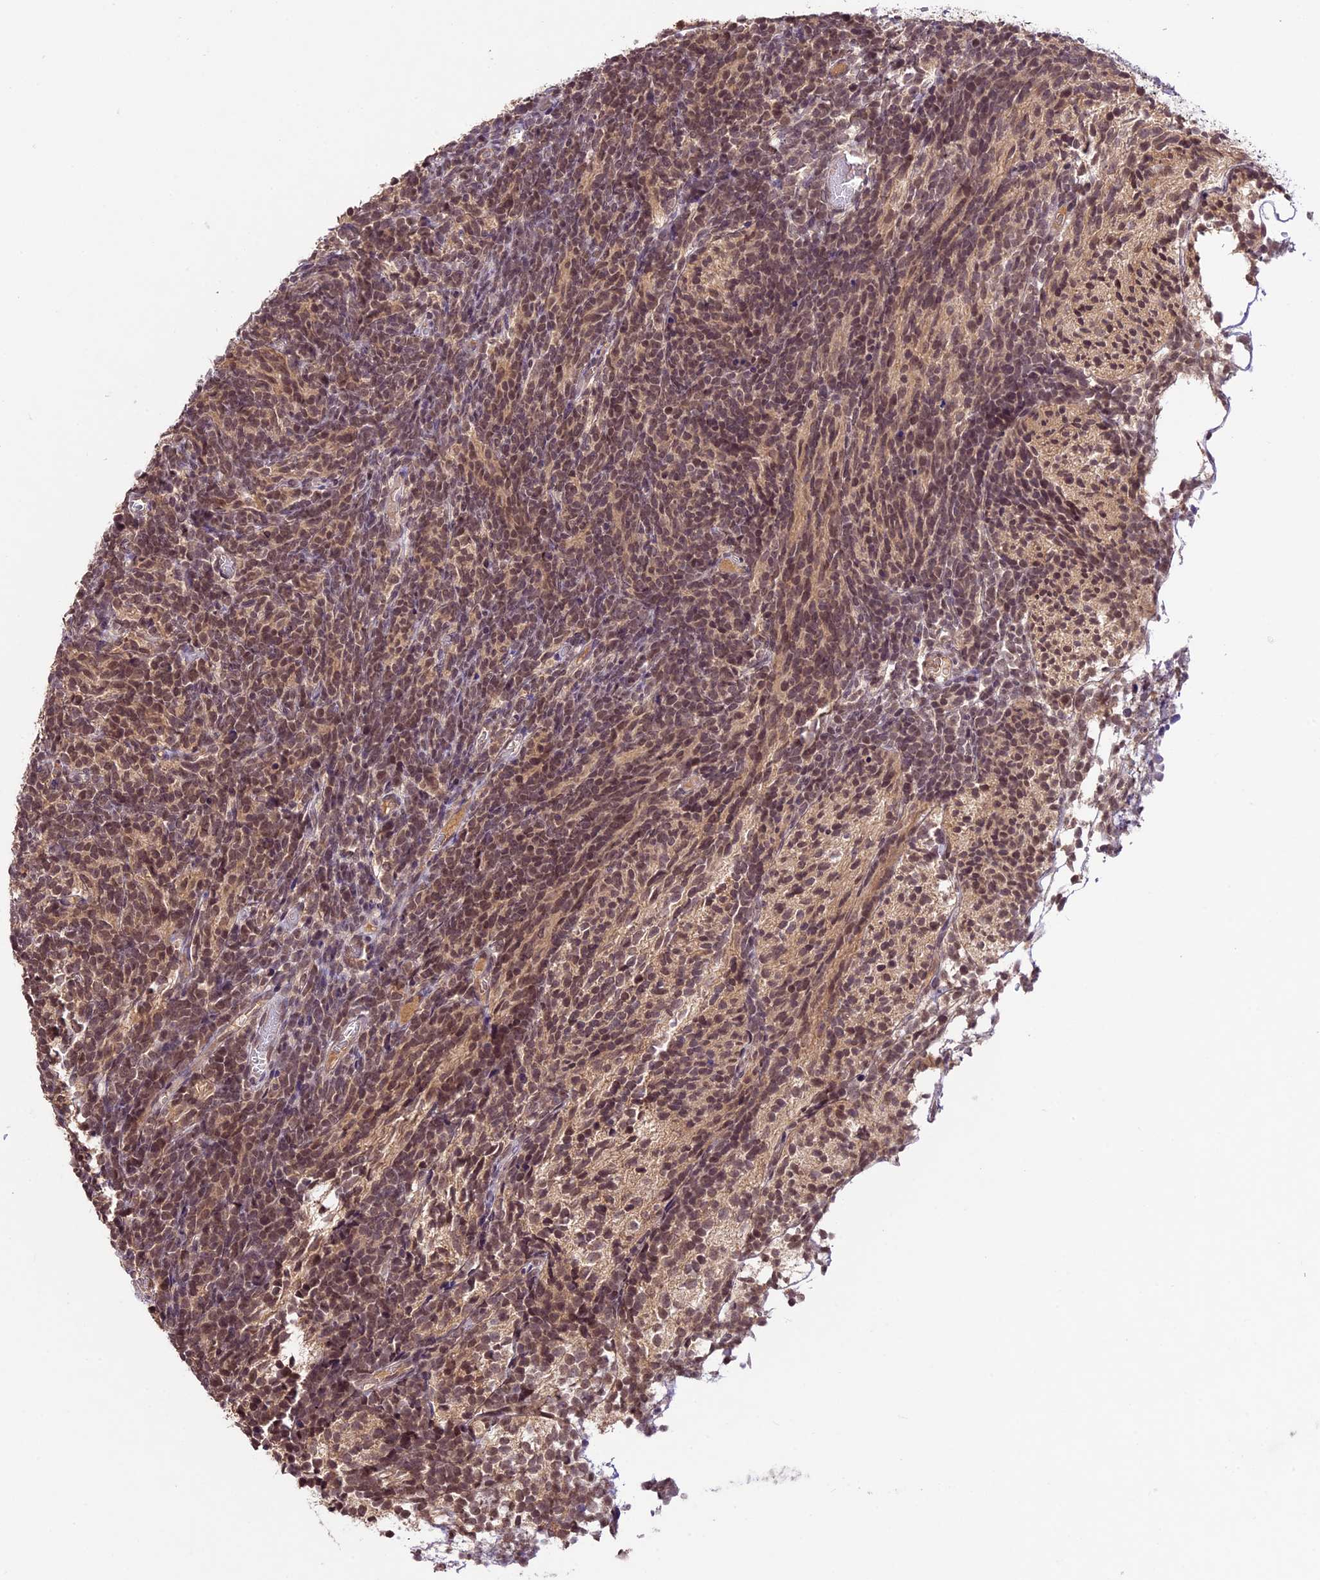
{"staining": {"intensity": "moderate", "quantity": ">75%", "location": "nuclear"}, "tissue": "glioma", "cell_type": "Tumor cells", "image_type": "cancer", "snomed": [{"axis": "morphology", "description": "Glioma, malignant, Low grade"}, {"axis": "topography", "description": "Brain"}], "caption": "Malignant low-grade glioma stained for a protein reveals moderate nuclear positivity in tumor cells.", "gene": "ATP10A", "patient": {"sex": "female", "age": 1}}